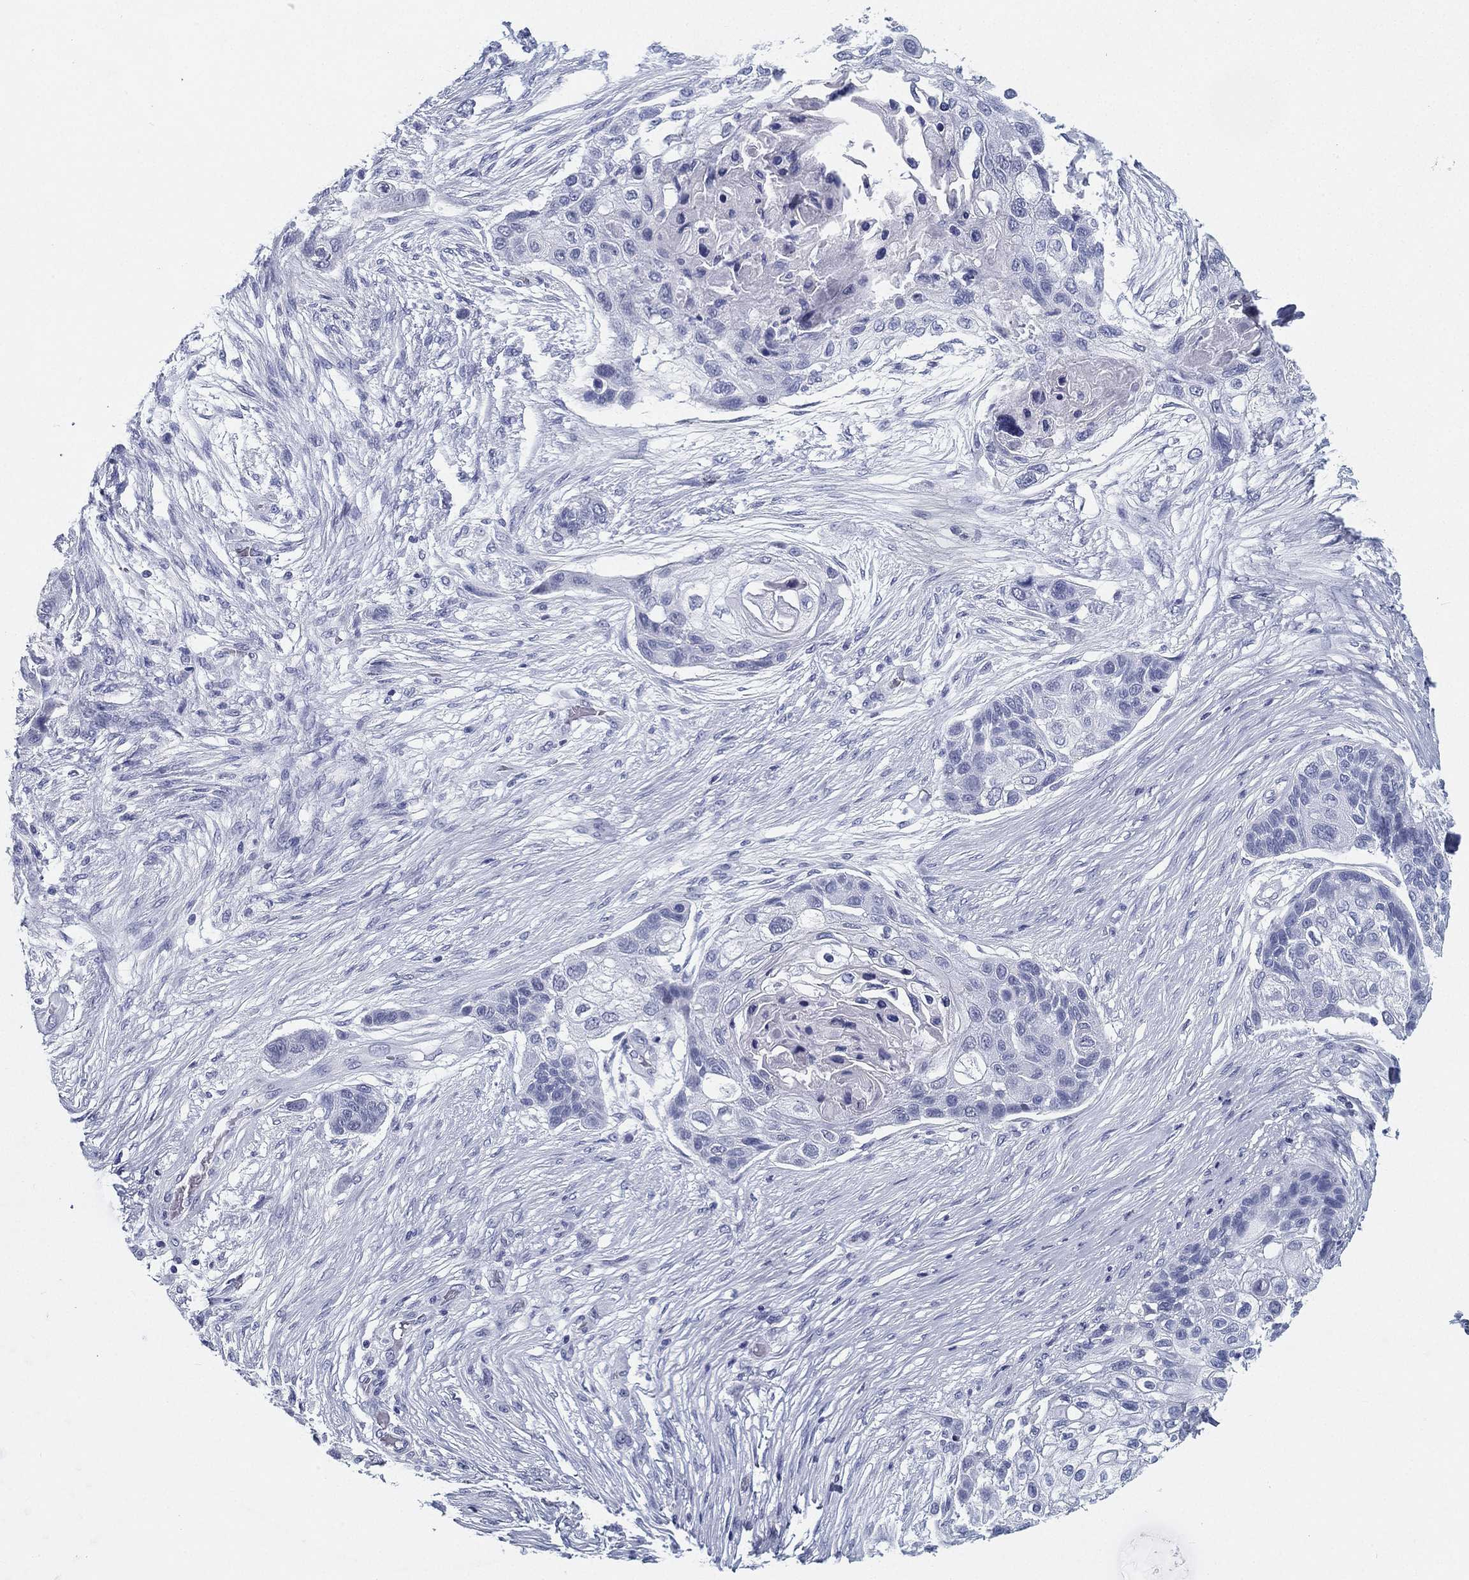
{"staining": {"intensity": "negative", "quantity": "none", "location": "none"}, "tissue": "lung cancer", "cell_type": "Tumor cells", "image_type": "cancer", "snomed": [{"axis": "morphology", "description": "Squamous cell carcinoma, NOS"}, {"axis": "topography", "description": "Lung"}], "caption": "Tumor cells show no significant protein positivity in lung squamous cell carcinoma.", "gene": "ATP1B2", "patient": {"sex": "male", "age": 69}}